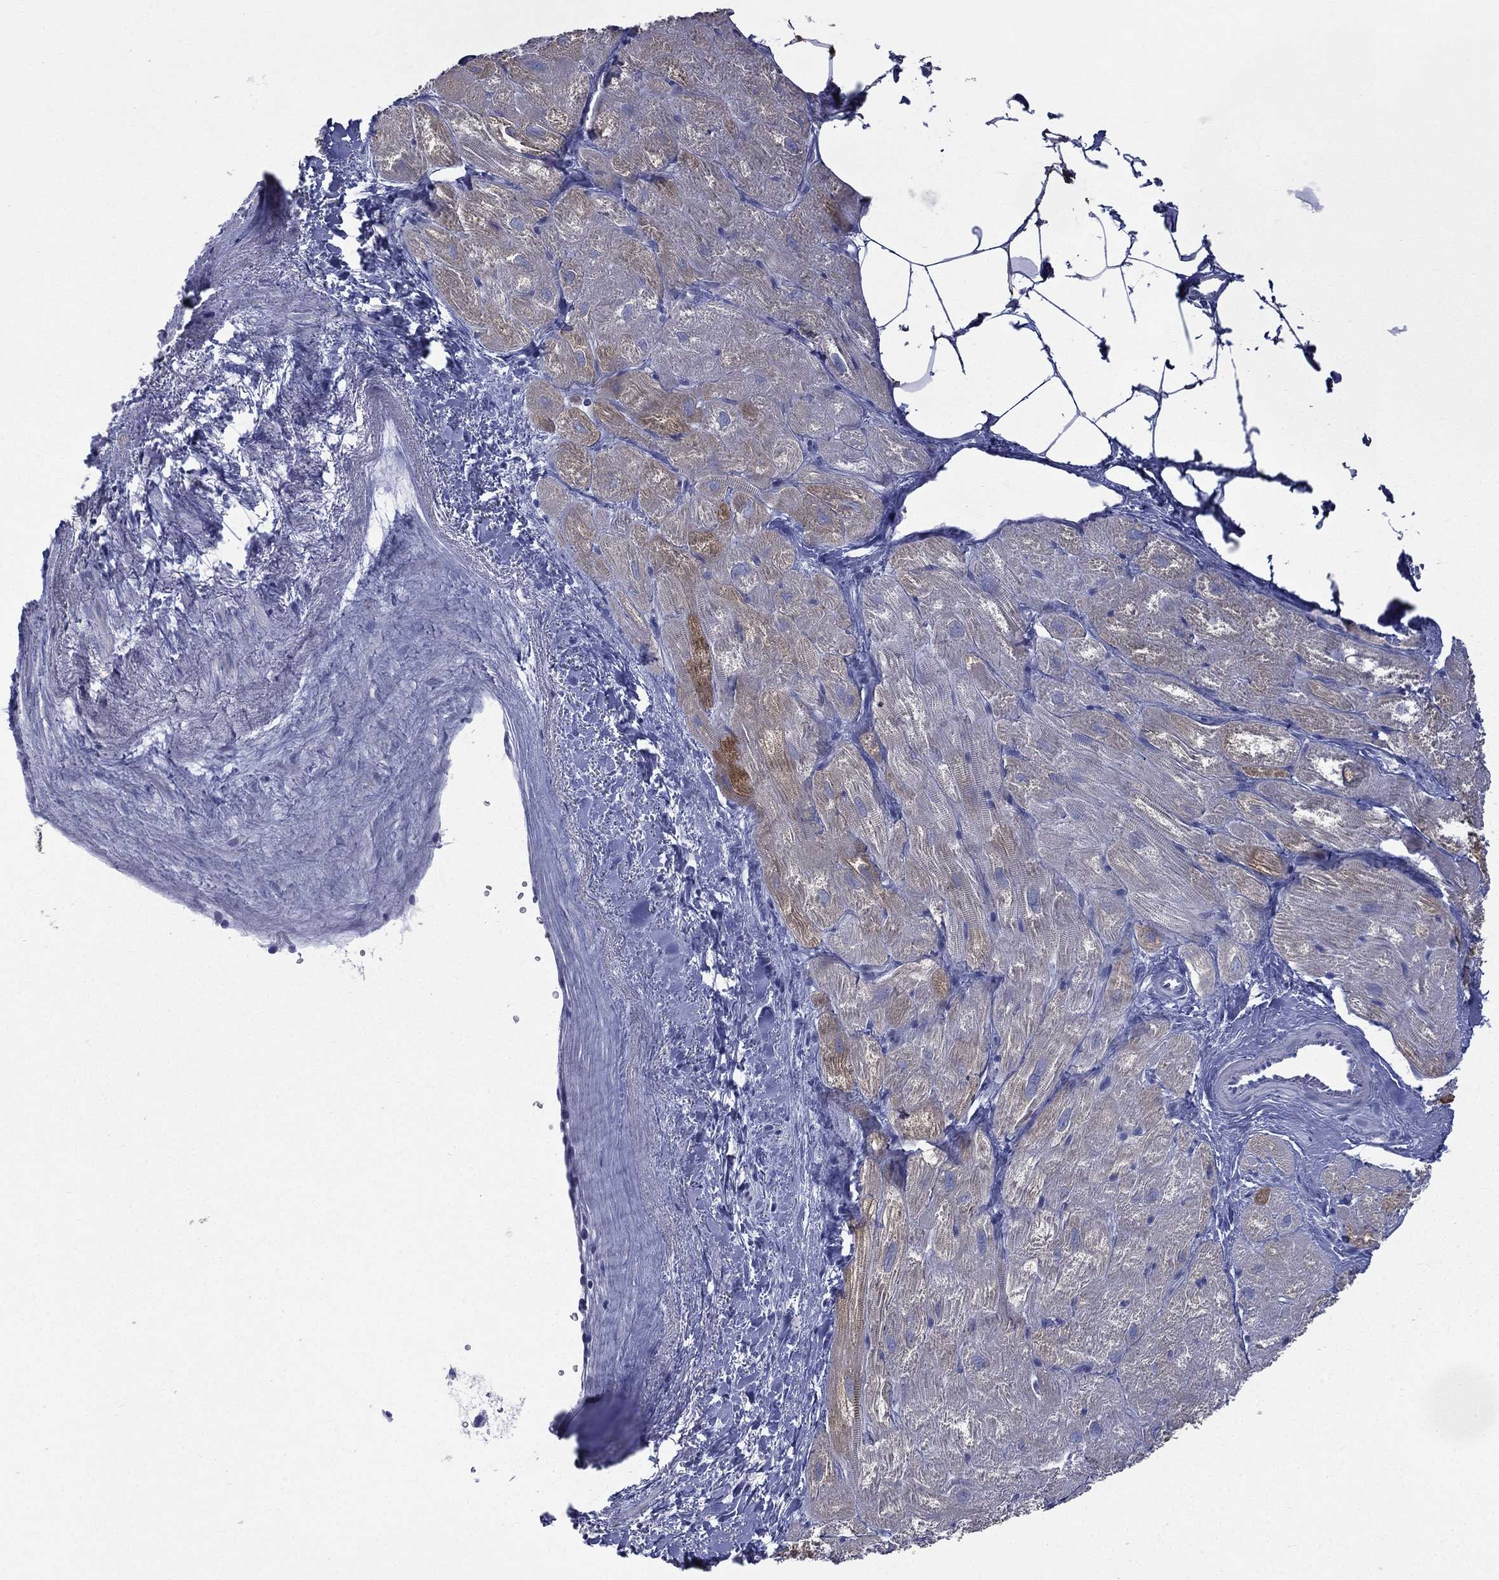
{"staining": {"intensity": "moderate", "quantity": "<25%", "location": "cytoplasmic/membranous"}, "tissue": "heart muscle", "cell_type": "Cardiomyocytes", "image_type": "normal", "snomed": [{"axis": "morphology", "description": "Normal tissue, NOS"}, {"axis": "topography", "description": "Heart"}], "caption": "Protein staining by IHC demonstrates moderate cytoplasmic/membranous positivity in about <25% of cardiomyocytes in normal heart muscle.", "gene": "CES2", "patient": {"sex": "male", "age": 62}}